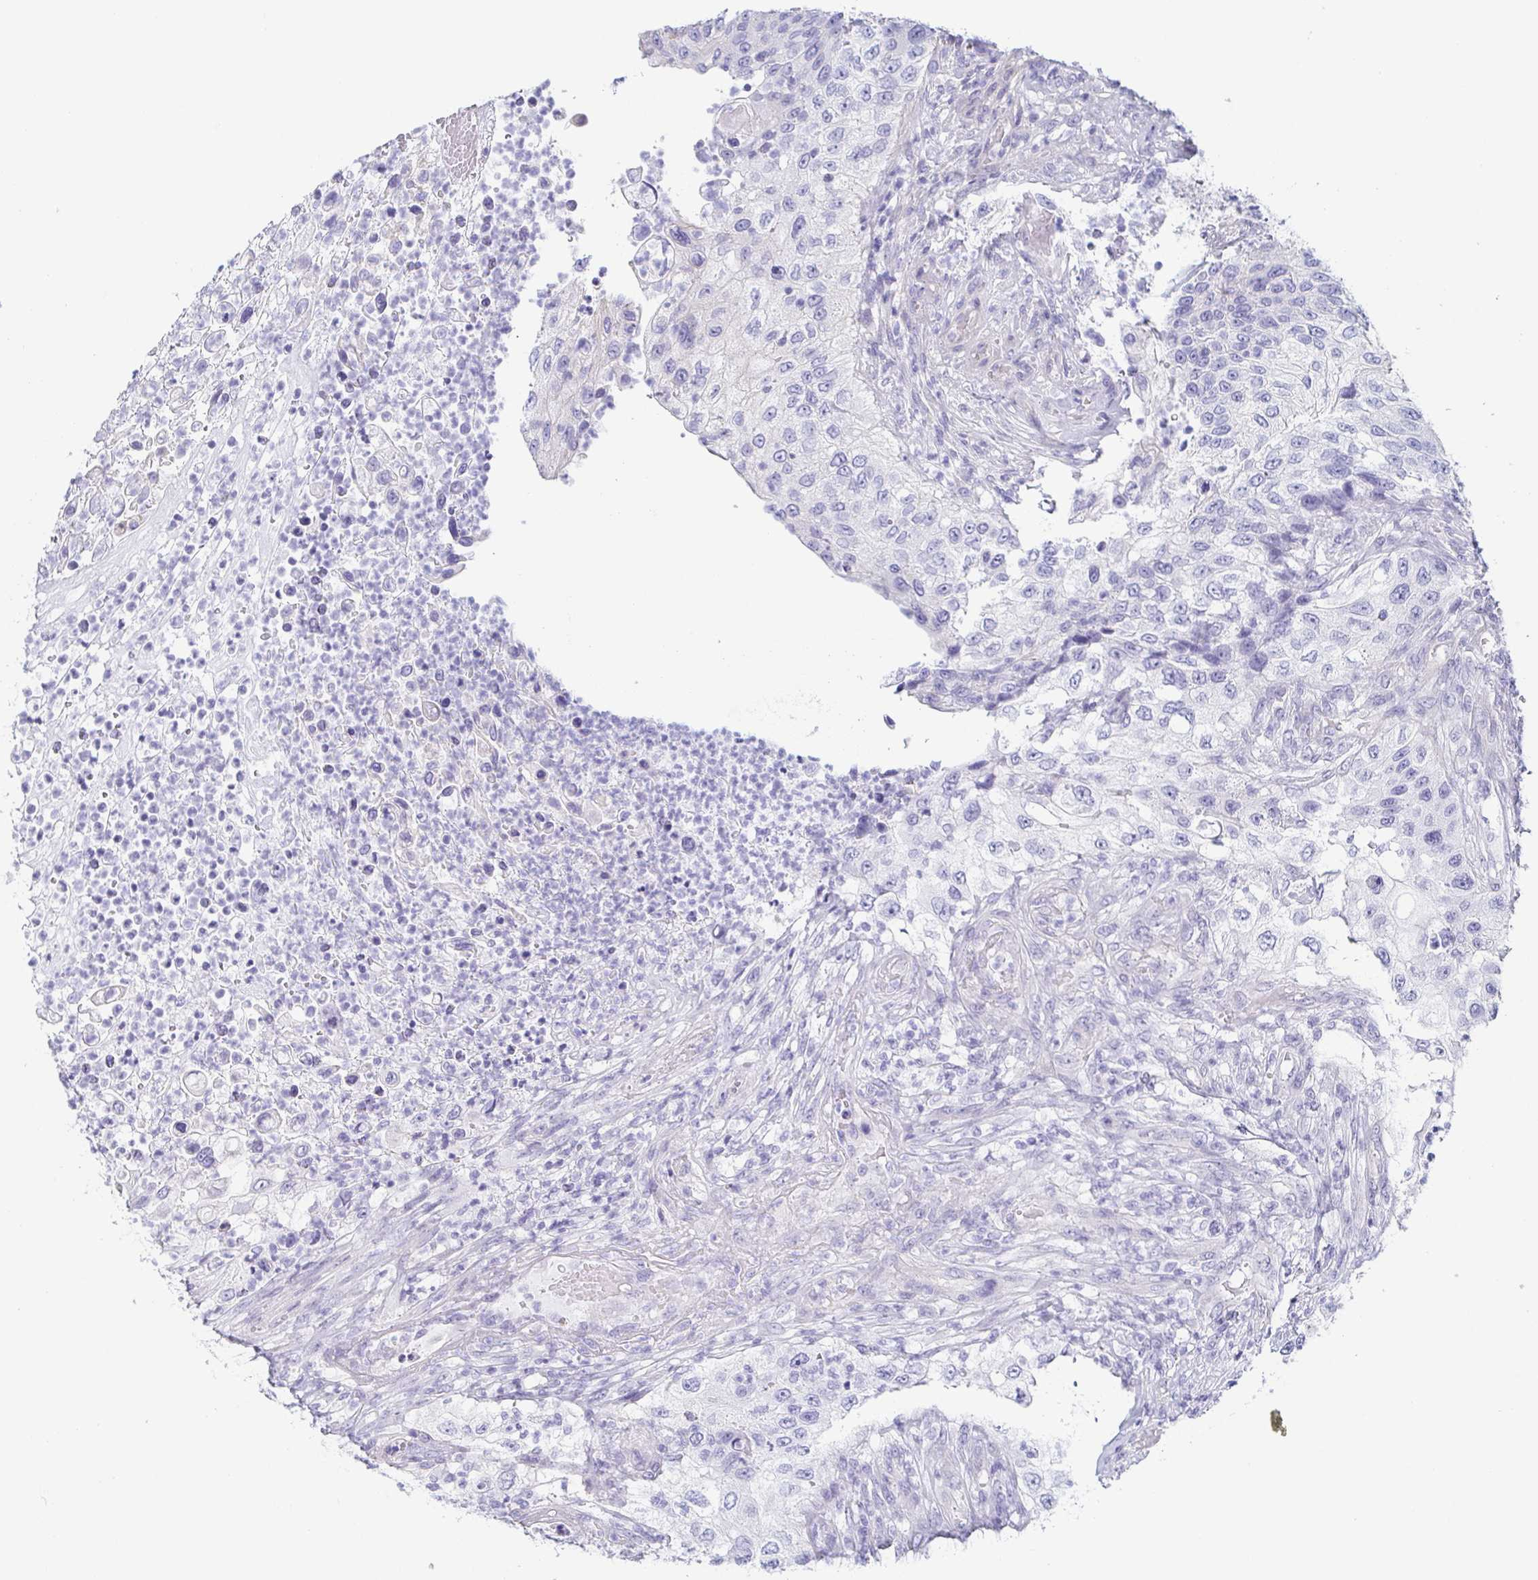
{"staining": {"intensity": "negative", "quantity": "none", "location": "none"}, "tissue": "urothelial cancer", "cell_type": "Tumor cells", "image_type": "cancer", "snomed": [{"axis": "morphology", "description": "Urothelial carcinoma, High grade"}, {"axis": "topography", "description": "Urinary bladder"}], "caption": "High power microscopy histopathology image of an immunohistochemistry (IHC) photomicrograph of high-grade urothelial carcinoma, revealing no significant staining in tumor cells.", "gene": "PRR4", "patient": {"sex": "female", "age": 60}}